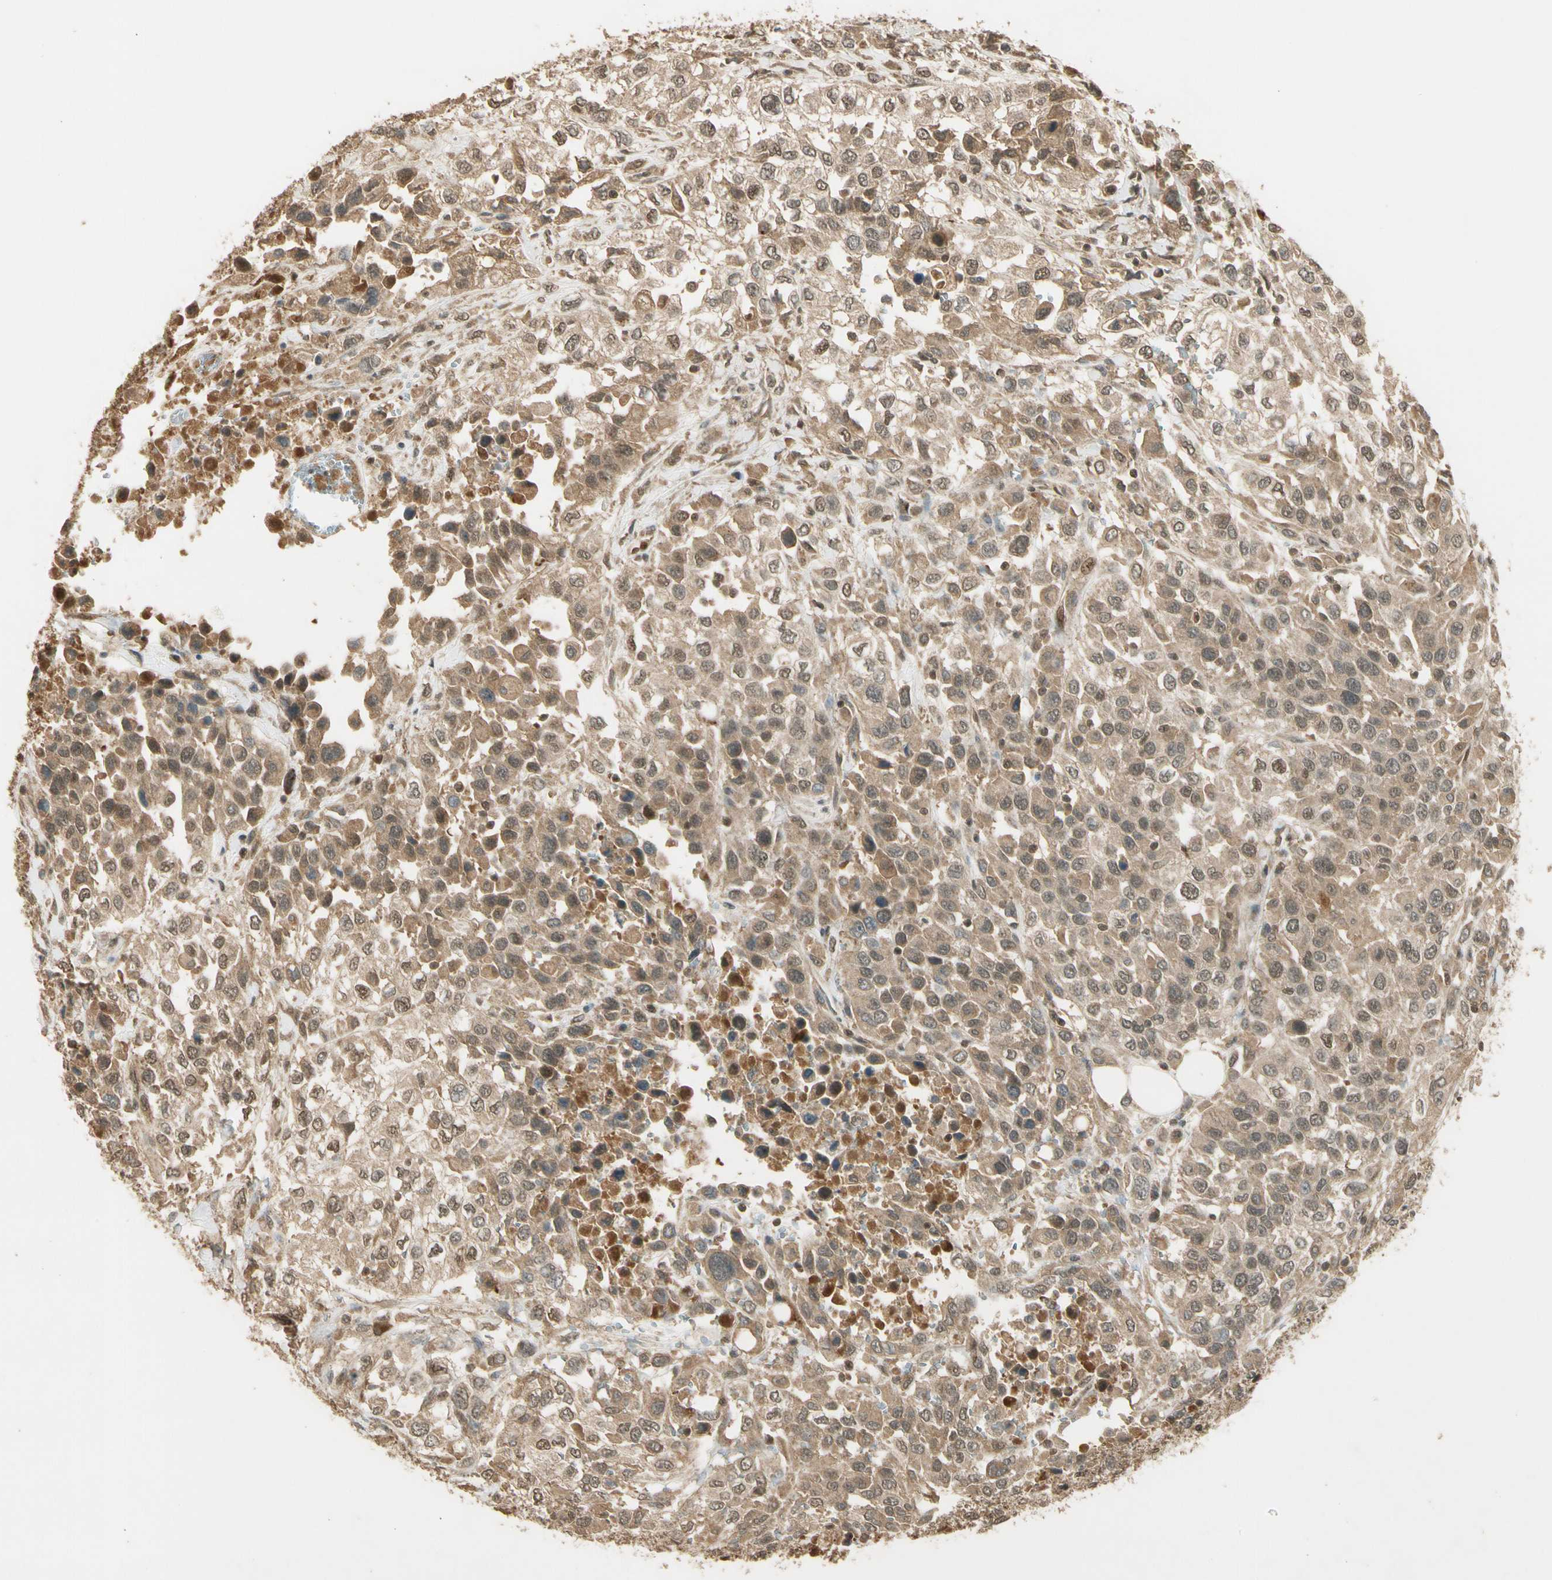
{"staining": {"intensity": "moderate", "quantity": "<25%", "location": "cytoplasmic/membranous"}, "tissue": "urothelial cancer", "cell_type": "Tumor cells", "image_type": "cancer", "snomed": [{"axis": "morphology", "description": "Urothelial carcinoma, High grade"}, {"axis": "topography", "description": "Urinary bladder"}], "caption": "High-magnification brightfield microscopy of urothelial cancer stained with DAB (3,3'-diaminobenzidine) (brown) and counterstained with hematoxylin (blue). tumor cells exhibit moderate cytoplasmic/membranous staining is seen in about<25% of cells. Using DAB (3,3'-diaminobenzidine) (brown) and hematoxylin (blue) stains, captured at high magnification using brightfield microscopy.", "gene": "GMEB2", "patient": {"sex": "female", "age": 80}}